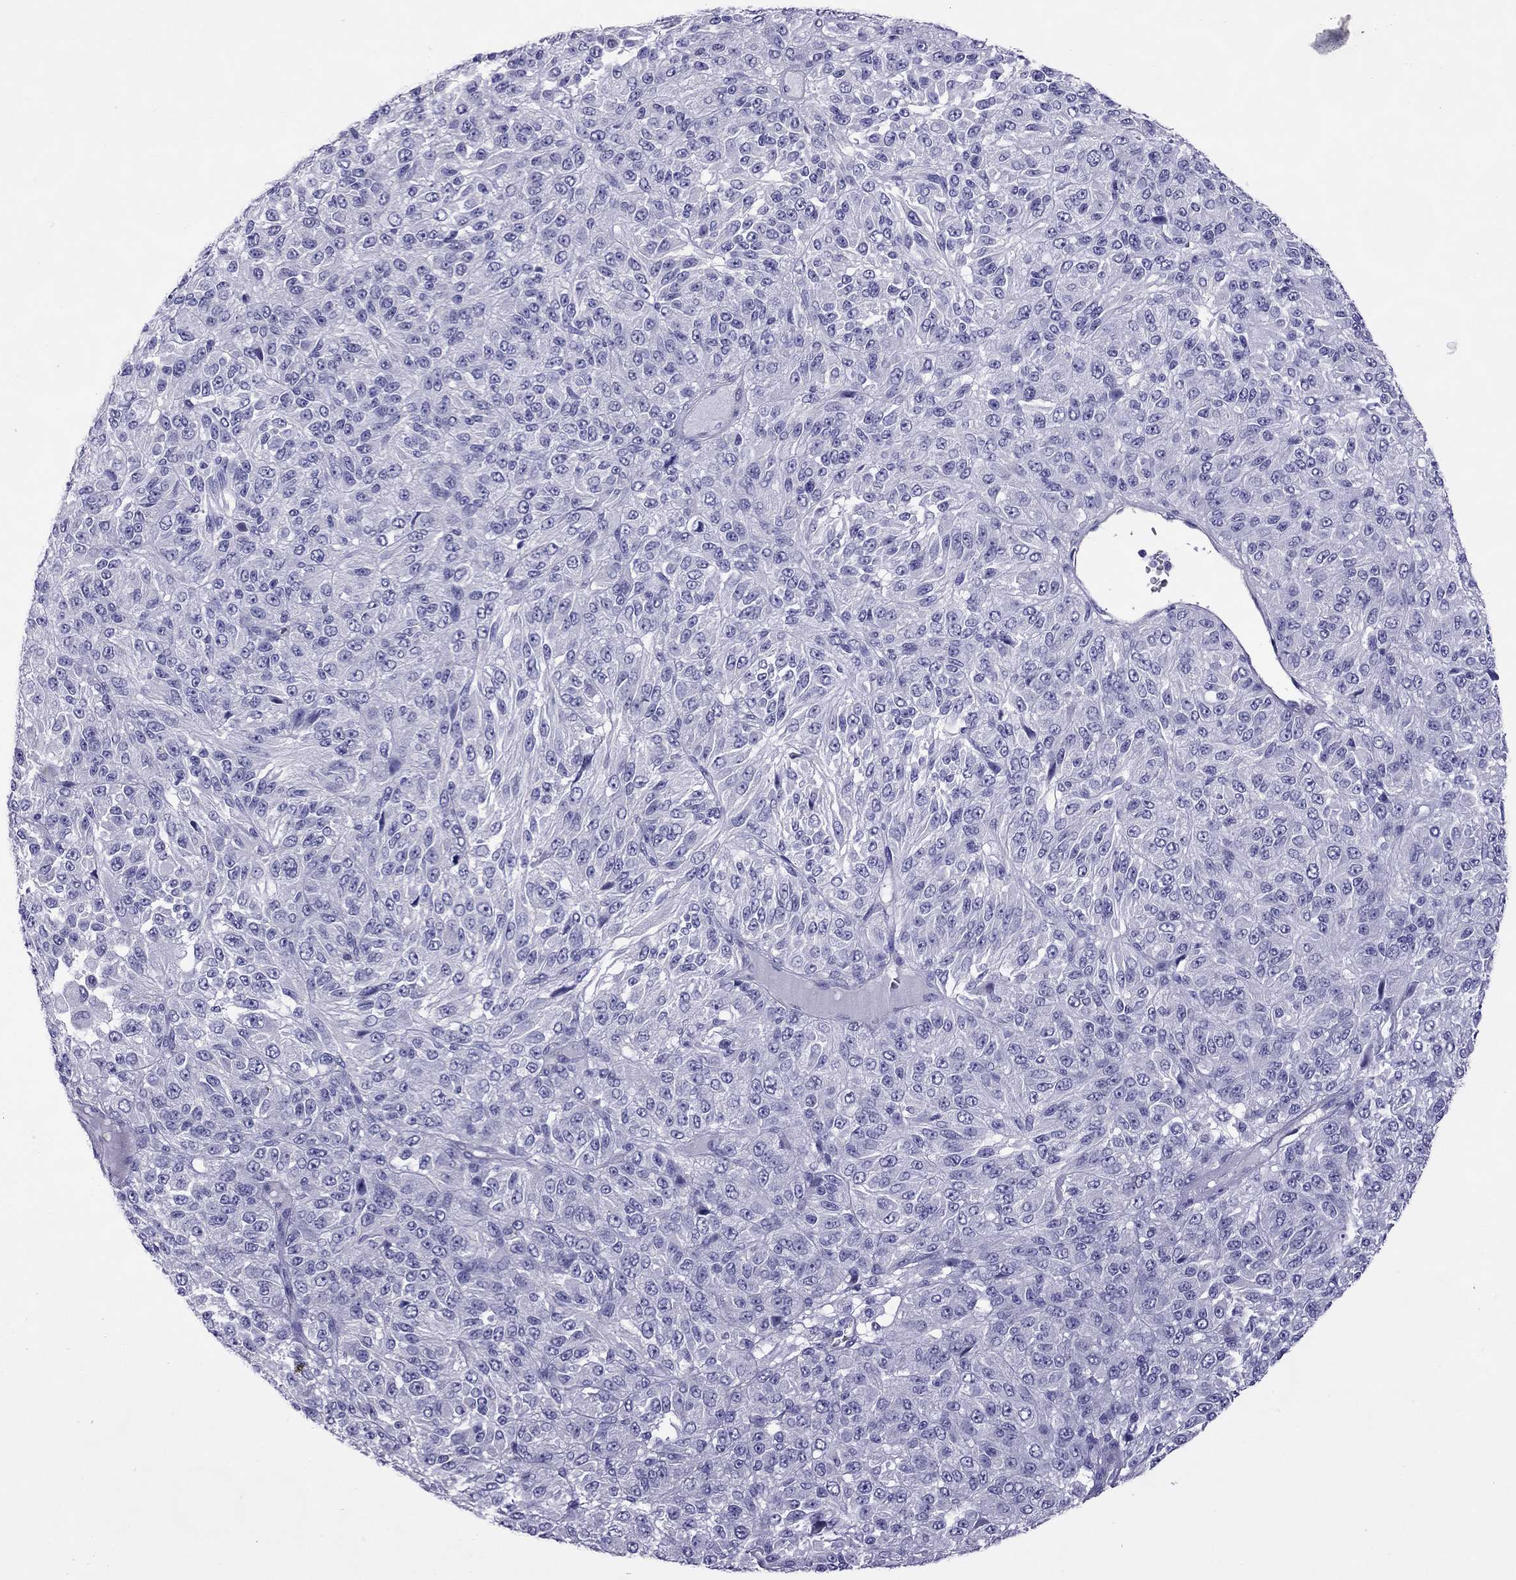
{"staining": {"intensity": "negative", "quantity": "none", "location": "none"}, "tissue": "melanoma", "cell_type": "Tumor cells", "image_type": "cancer", "snomed": [{"axis": "morphology", "description": "Malignant melanoma, Metastatic site"}, {"axis": "topography", "description": "Brain"}], "caption": "Tumor cells show no significant staining in malignant melanoma (metastatic site).", "gene": "MYL11", "patient": {"sex": "female", "age": 56}}